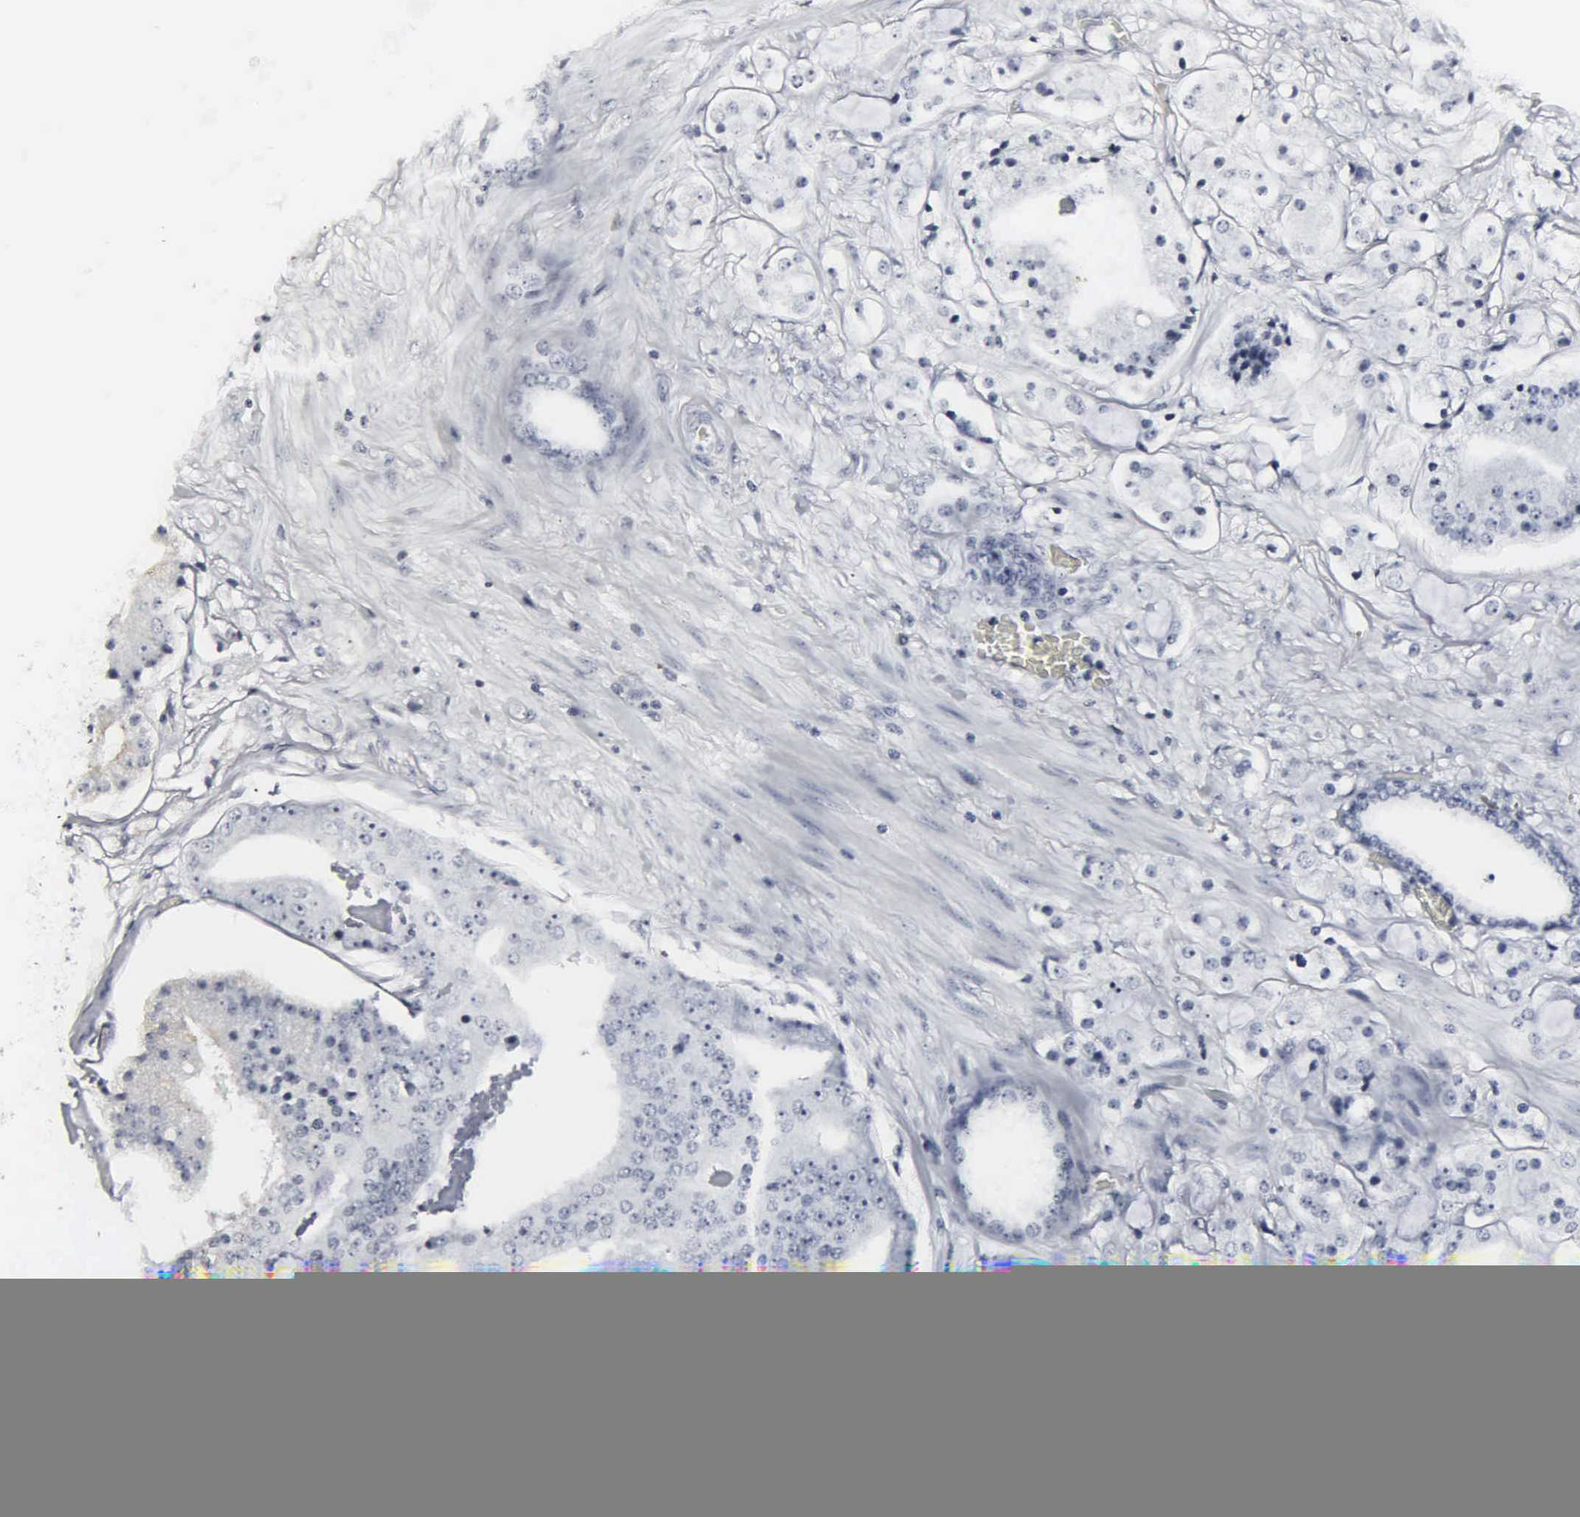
{"staining": {"intensity": "negative", "quantity": "none", "location": "none"}, "tissue": "prostate cancer", "cell_type": "Tumor cells", "image_type": "cancer", "snomed": [{"axis": "morphology", "description": "Adenocarcinoma, High grade"}, {"axis": "topography", "description": "Prostate"}], "caption": "Adenocarcinoma (high-grade) (prostate) was stained to show a protein in brown. There is no significant positivity in tumor cells. (DAB (3,3'-diaminobenzidine) immunohistochemistry (IHC), high magnification).", "gene": "DGCR2", "patient": {"sex": "male", "age": 68}}